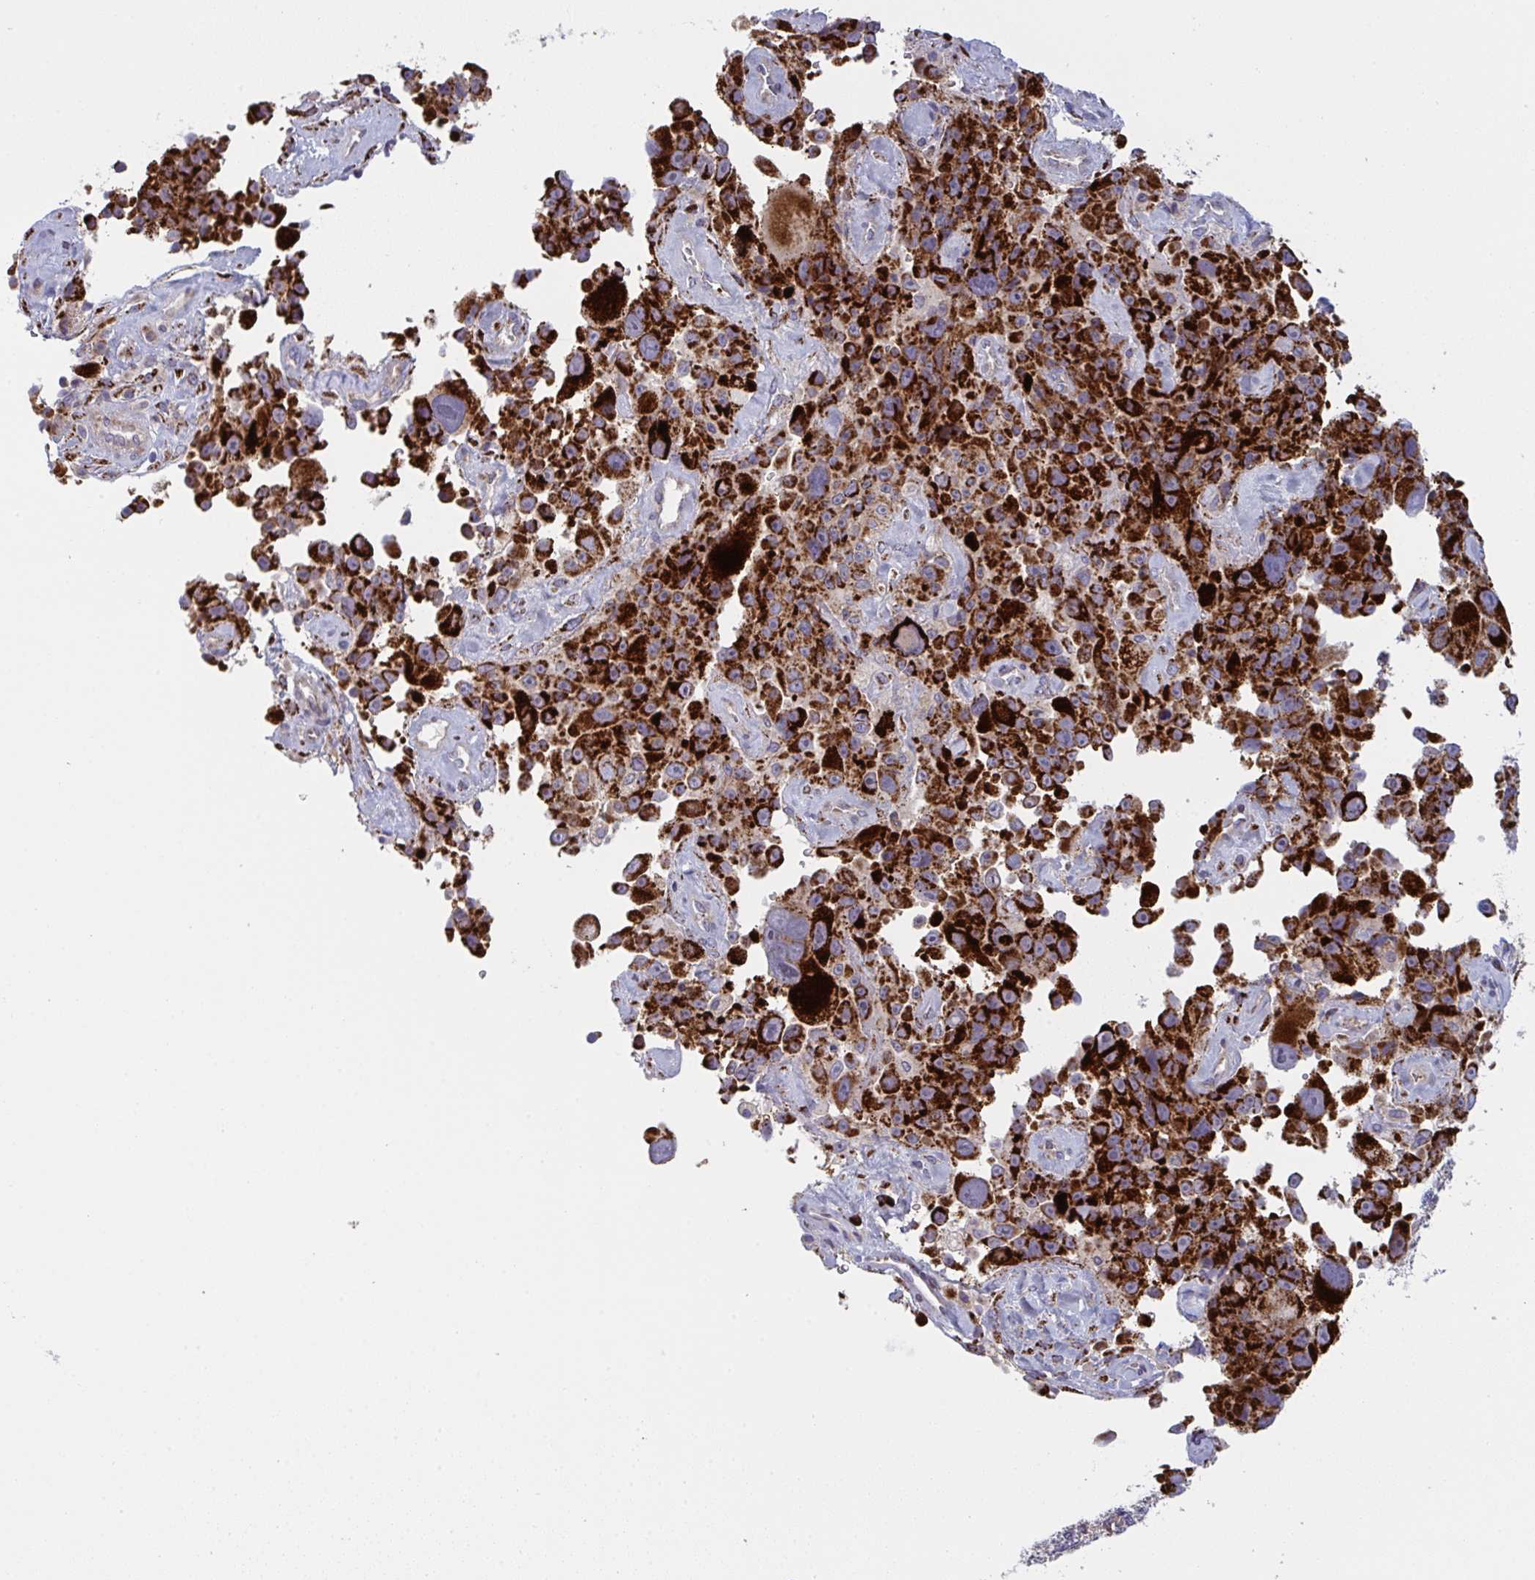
{"staining": {"intensity": "strong", "quantity": ">75%", "location": "cytoplasmic/membranous"}, "tissue": "melanoma", "cell_type": "Tumor cells", "image_type": "cancer", "snomed": [{"axis": "morphology", "description": "Malignant melanoma, Metastatic site"}, {"axis": "topography", "description": "Lymph node"}], "caption": "Brown immunohistochemical staining in human melanoma demonstrates strong cytoplasmic/membranous positivity in about >75% of tumor cells. Nuclei are stained in blue.", "gene": "MRPS2", "patient": {"sex": "male", "age": 62}}